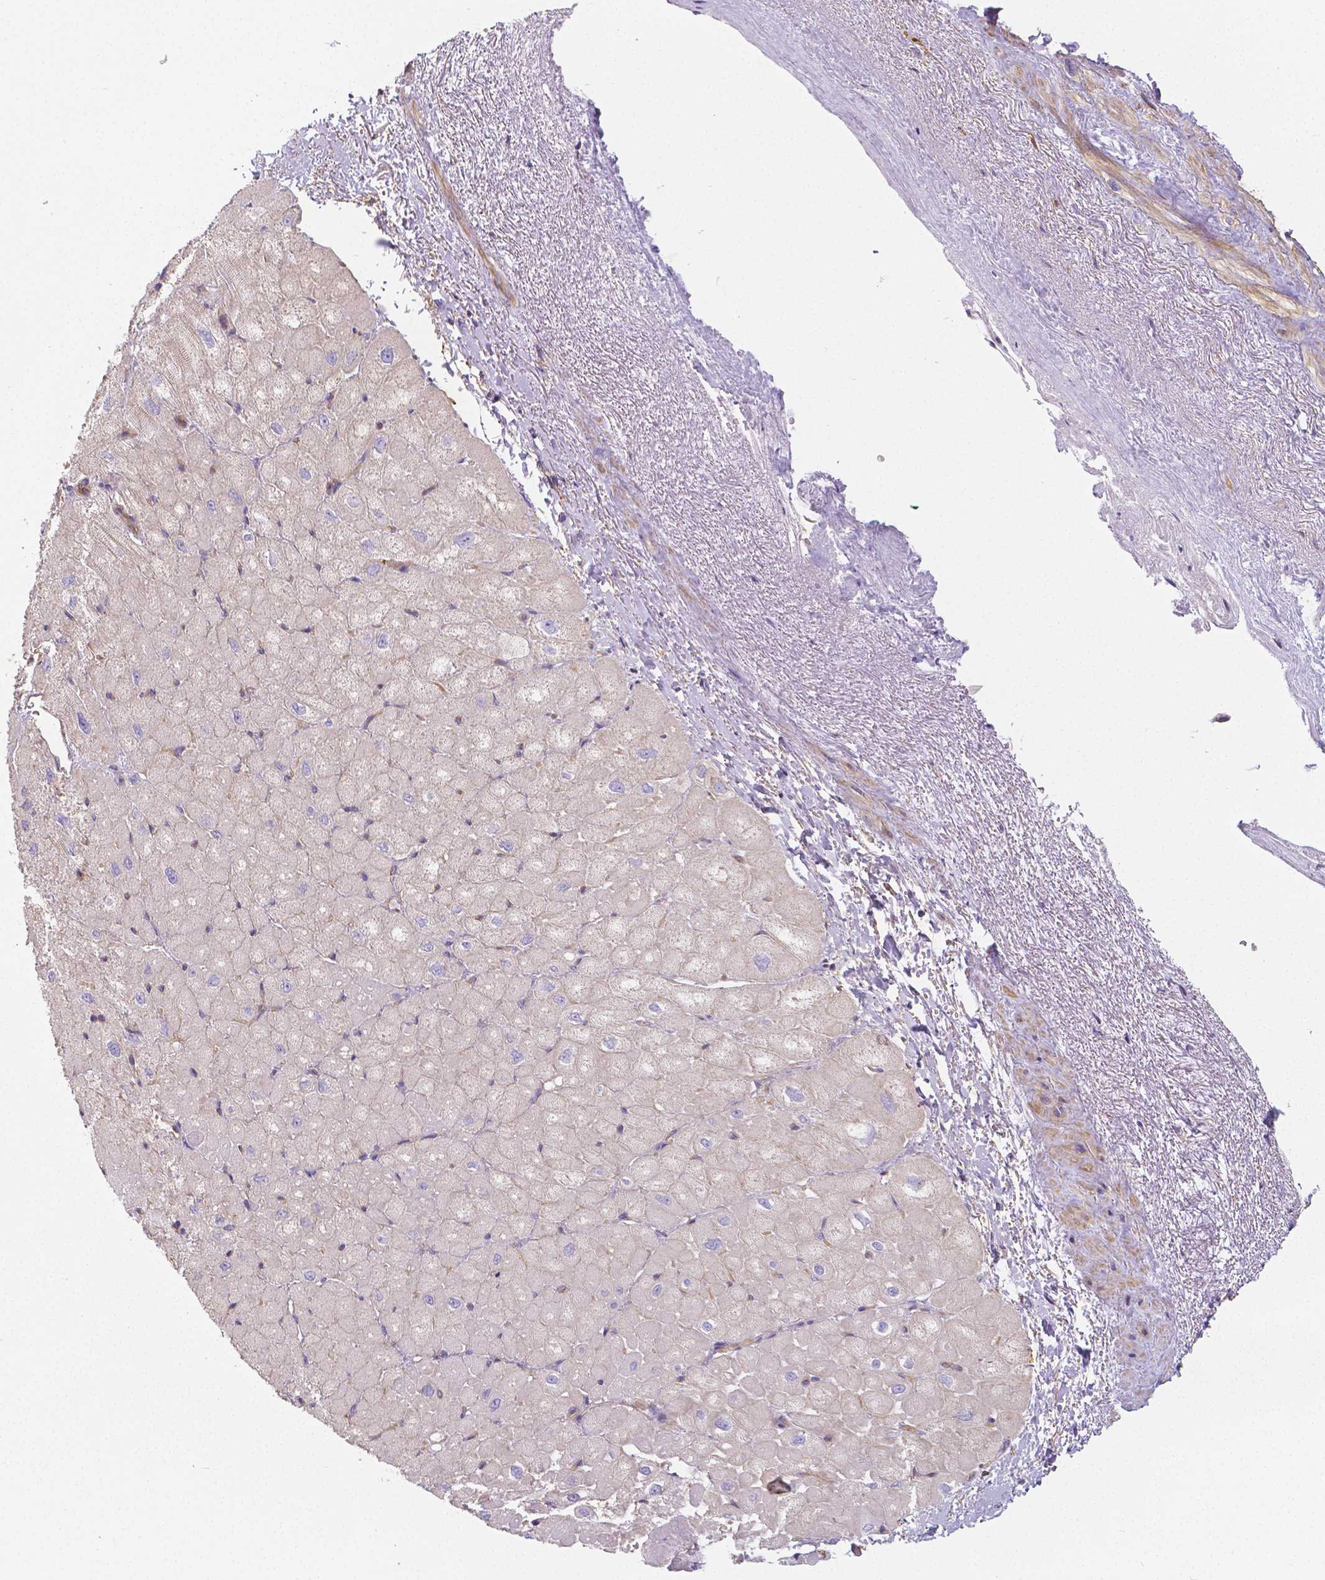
{"staining": {"intensity": "negative", "quantity": "none", "location": "none"}, "tissue": "heart muscle", "cell_type": "Cardiomyocytes", "image_type": "normal", "snomed": [{"axis": "morphology", "description": "Normal tissue, NOS"}, {"axis": "topography", "description": "Heart"}], "caption": "Immunohistochemical staining of benign human heart muscle shows no significant expression in cardiomyocytes. (Immunohistochemistry, brightfield microscopy, high magnification).", "gene": "CRMP1", "patient": {"sex": "male", "age": 62}}